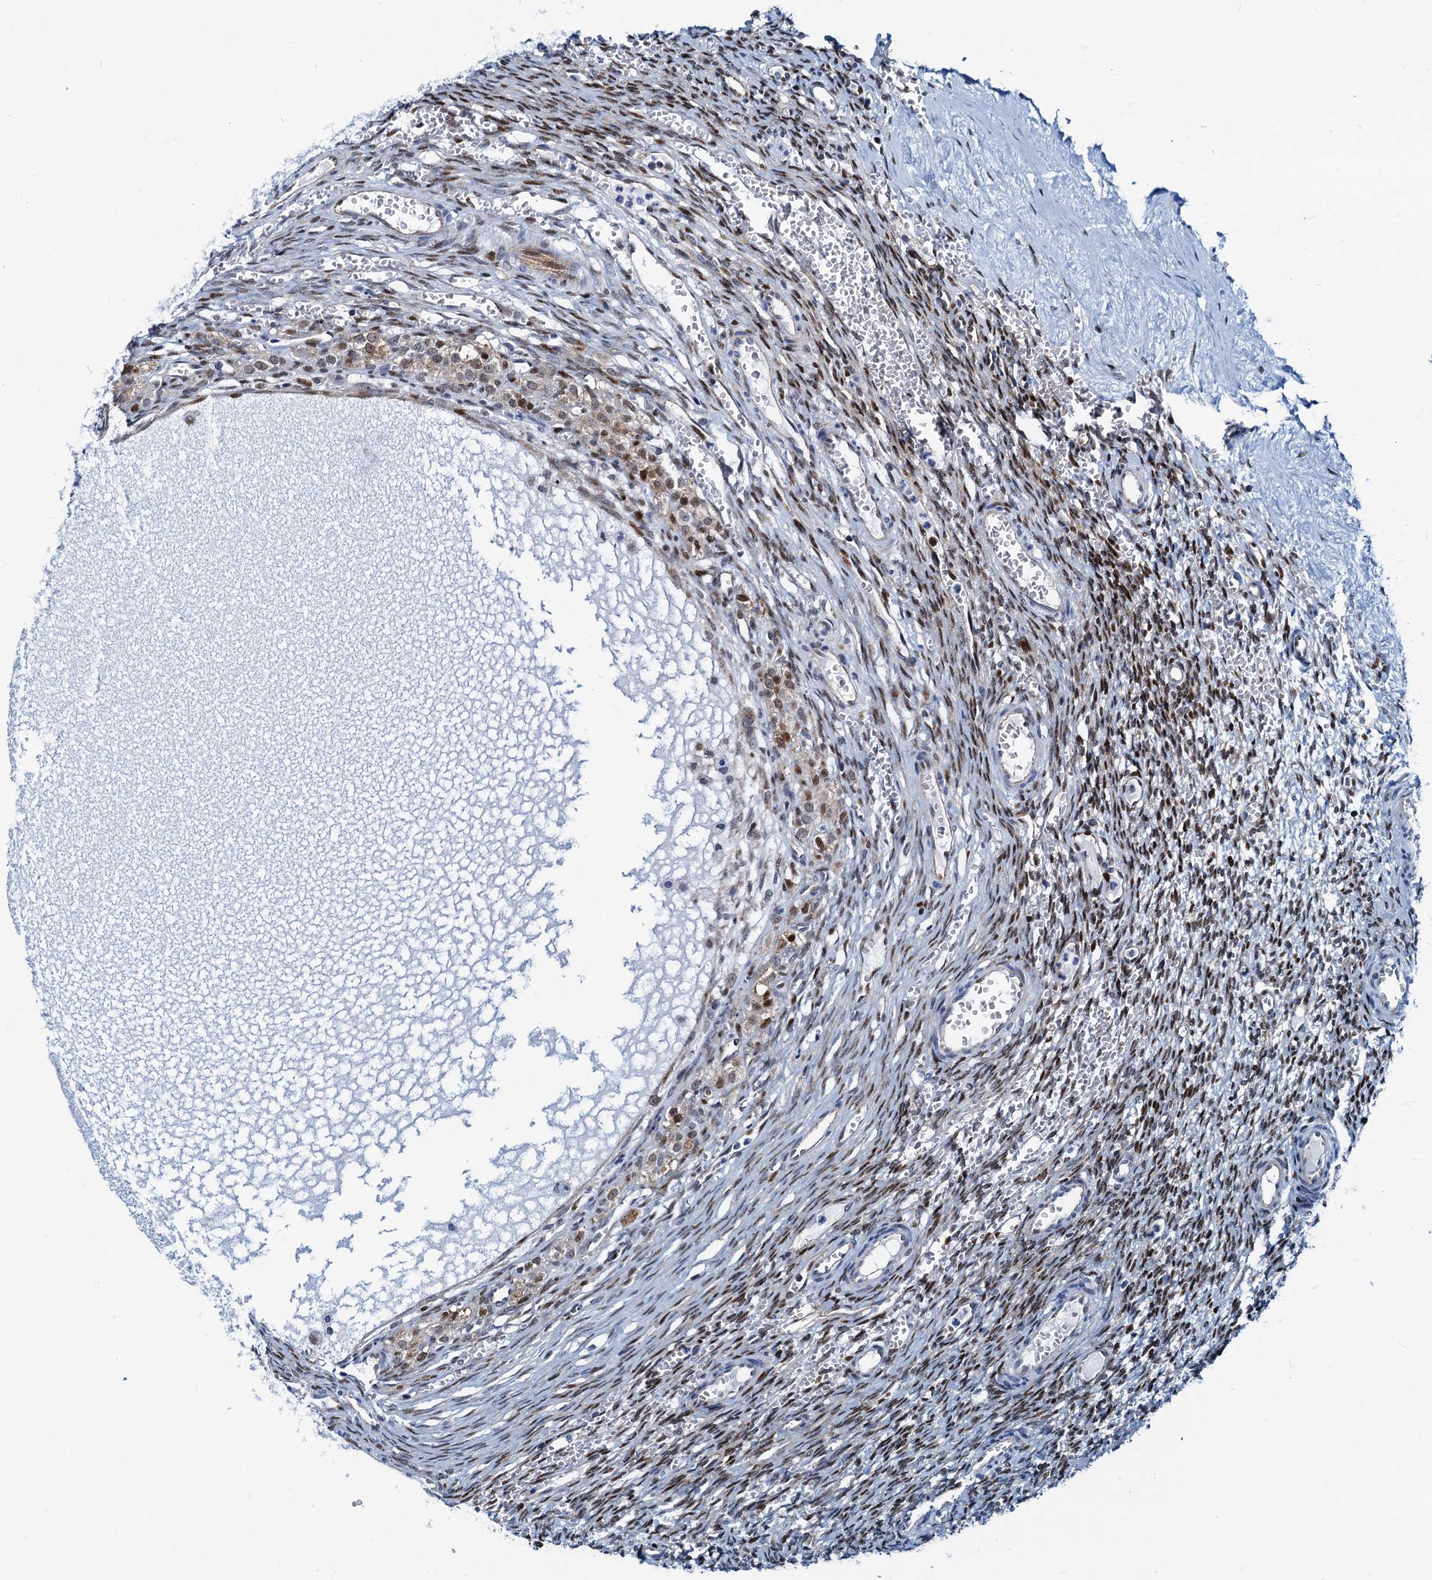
{"staining": {"intensity": "moderate", "quantity": "25%-75%", "location": "nuclear"}, "tissue": "ovary", "cell_type": "Ovarian stroma cells", "image_type": "normal", "snomed": [{"axis": "morphology", "description": "Normal tissue, NOS"}, {"axis": "topography", "description": "Ovary"}], "caption": "Ovarian stroma cells display medium levels of moderate nuclear expression in about 25%-75% of cells in unremarkable human ovary.", "gene": "PTGES3", "patient": {"sex": "female", "age": 39}}